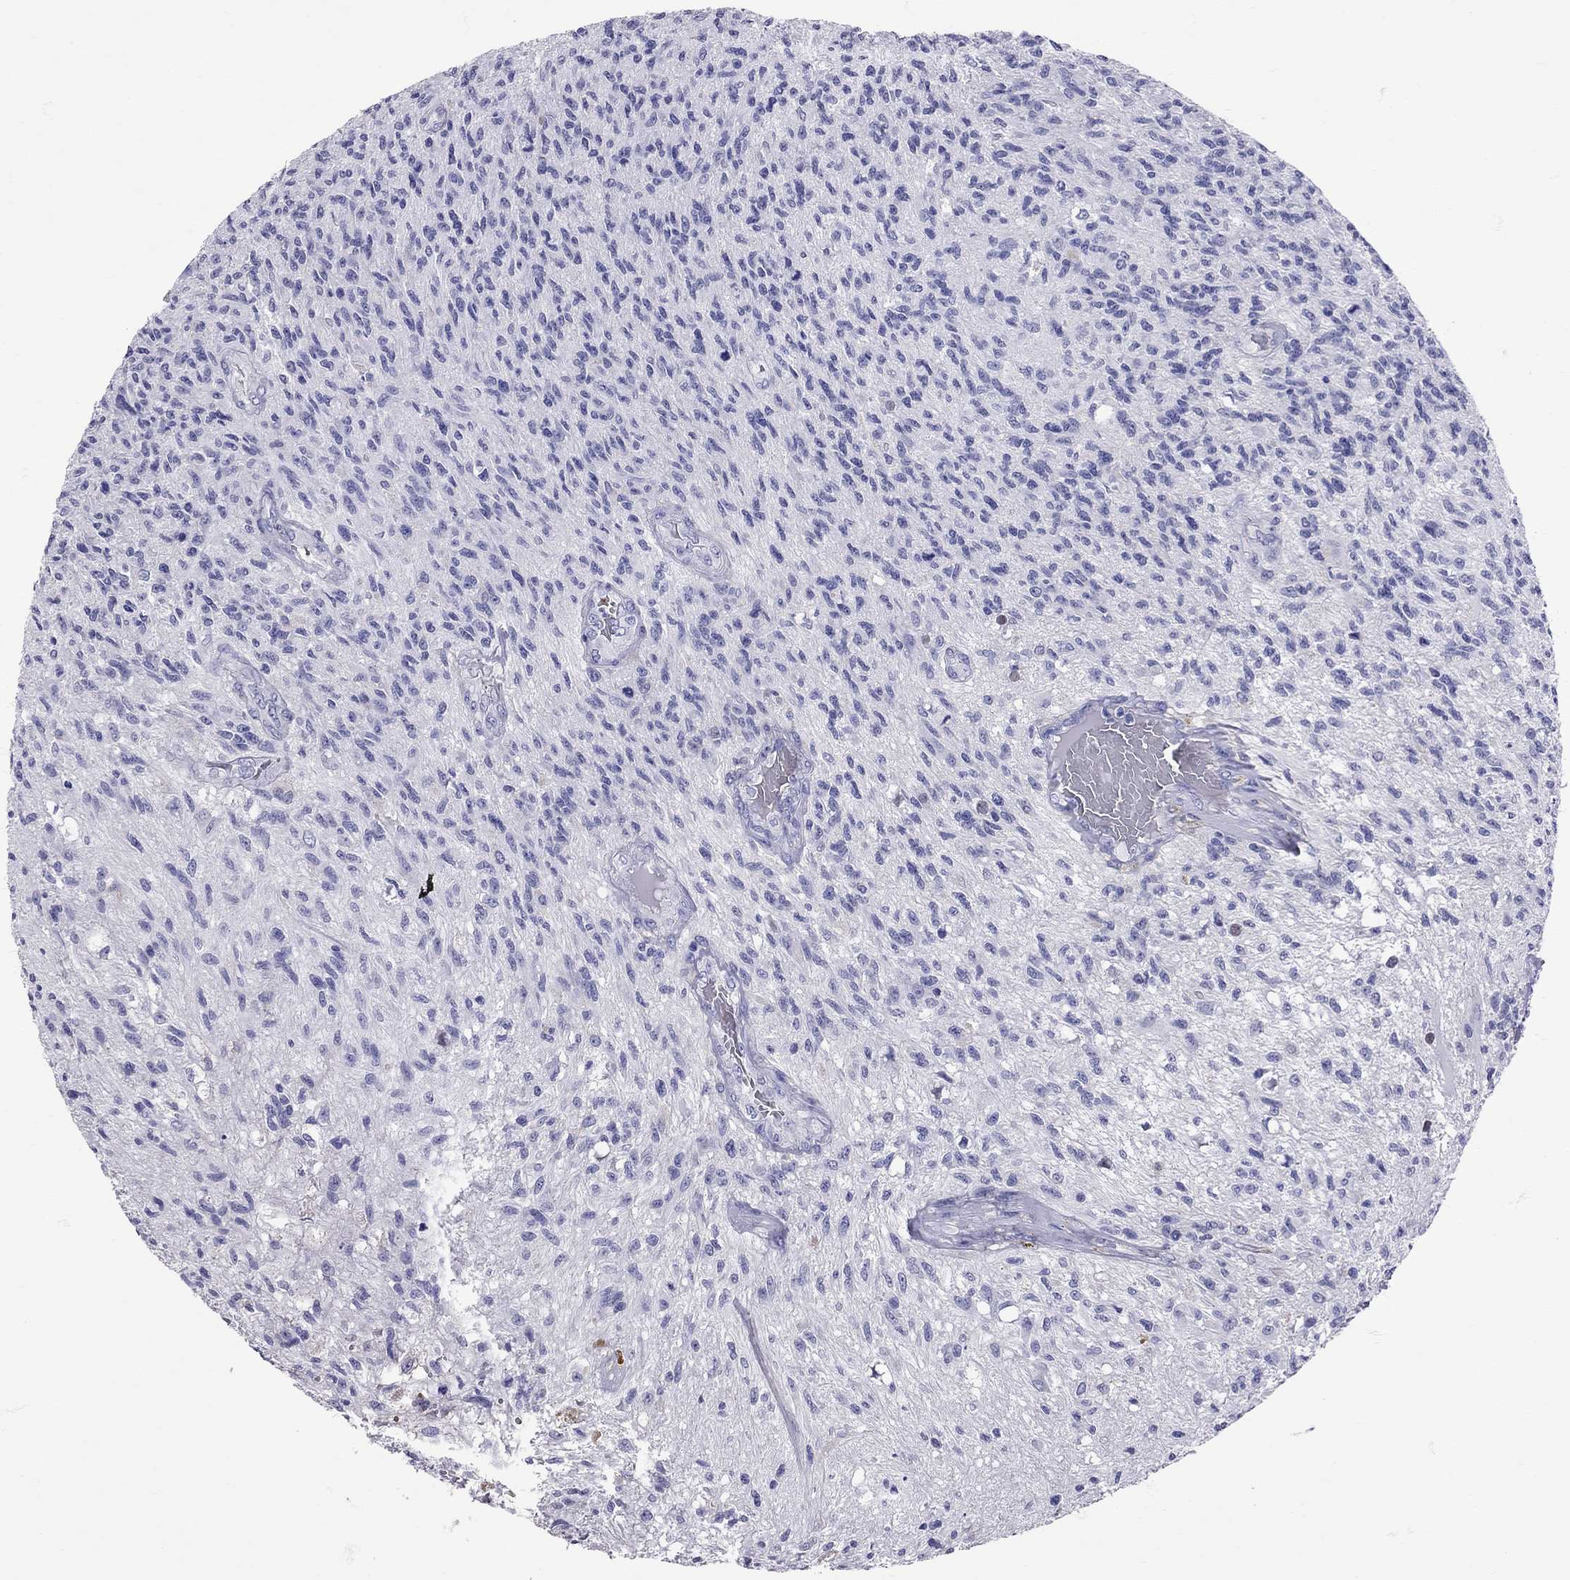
{"staining": {"intensity": "negative", "quantity": "none", "location": "none"}, "tissue": "glioma", "cell_type": "Tumor cells", "image_type": "cancer", "snomed": [{"axis": "morphology", "description": "Glioma, malignant, High grade"}, {"axis": "topography", "description": "Brain"}], "caption": "Protein analysis of malignant high-grade glioma exhibits no significant staining in tumor cells.", "gene": "TBR1", "patient": {"sex": "male", "age": 56}}